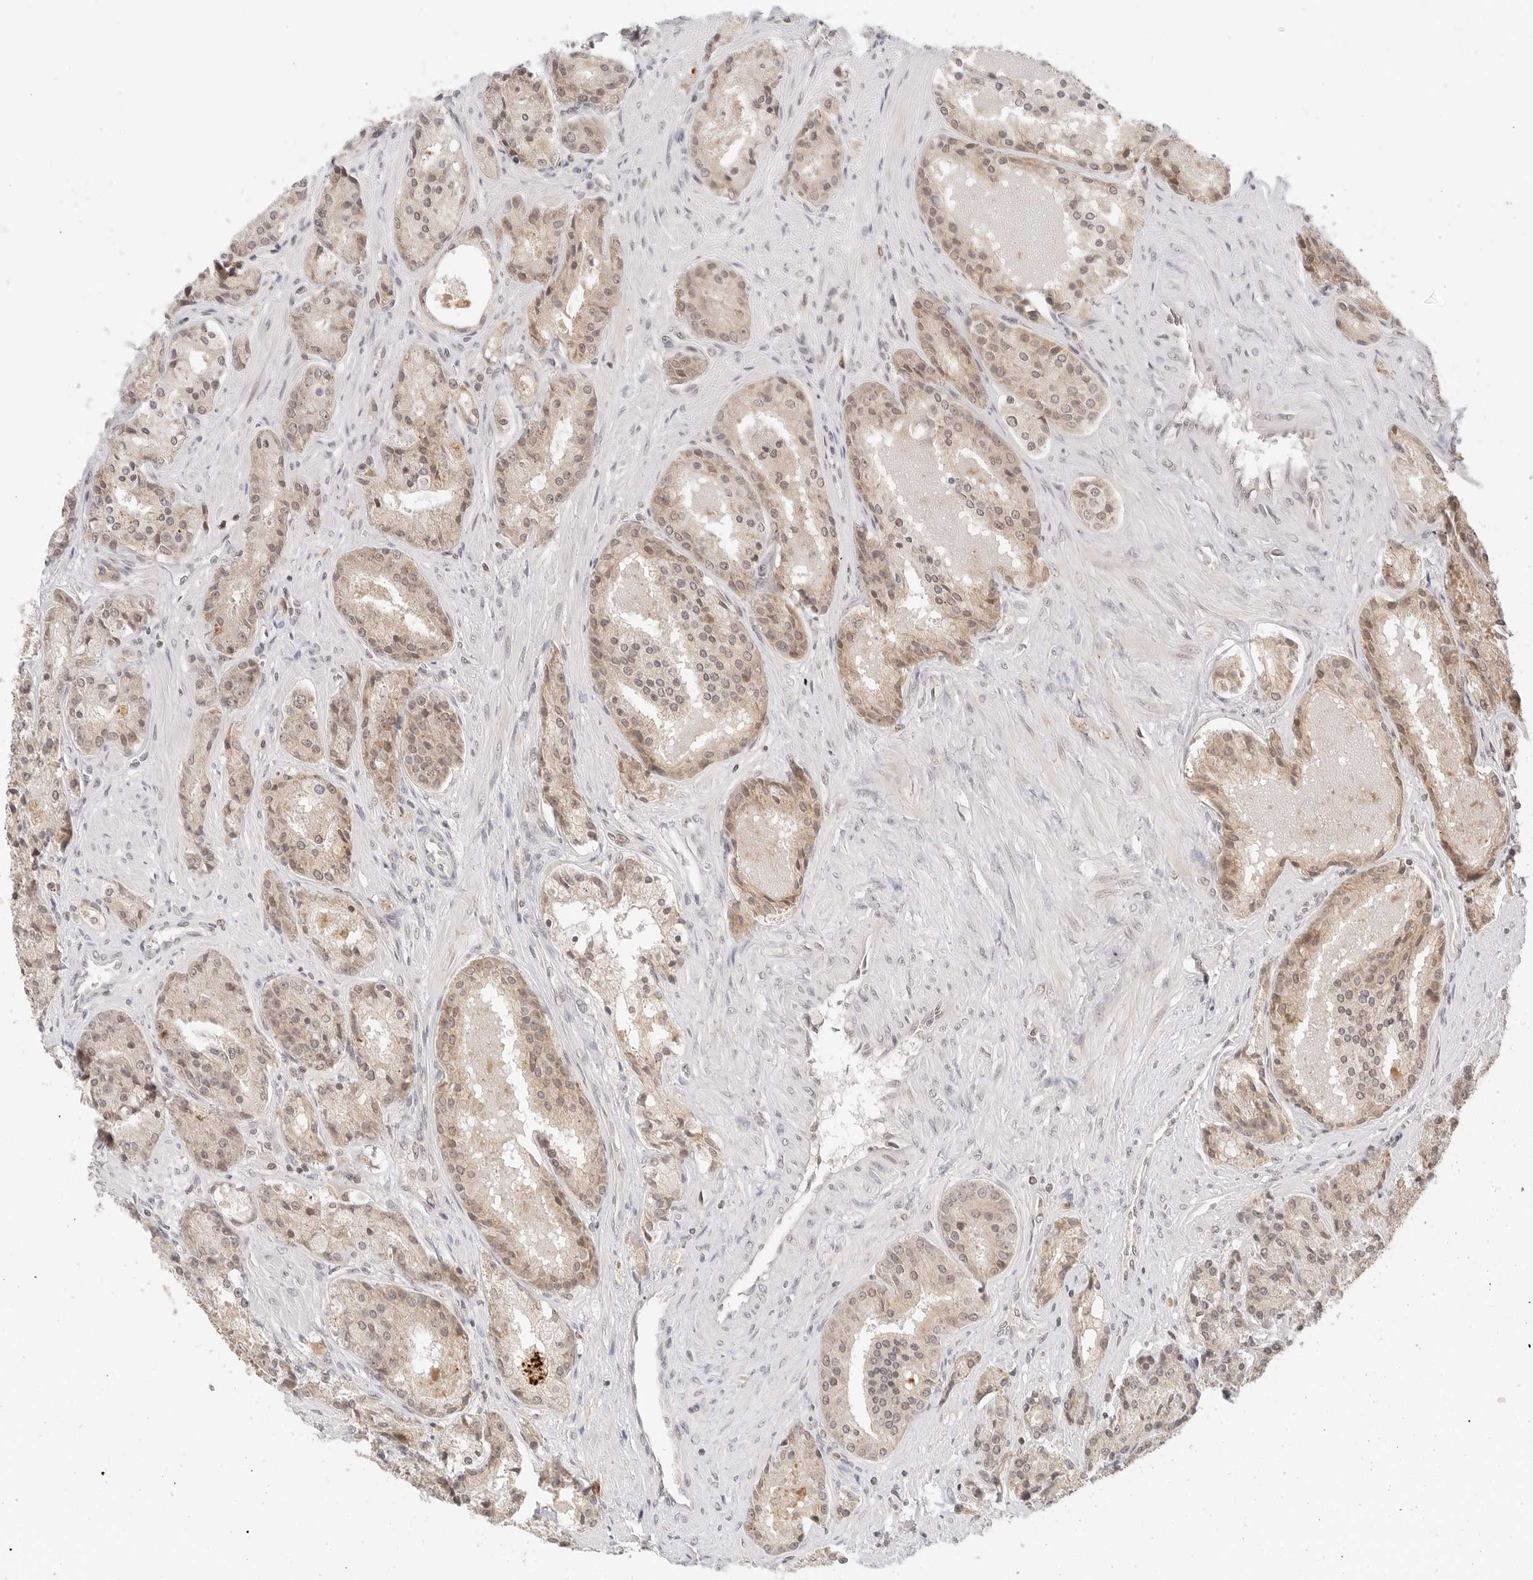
{"staining": {"intensity": "weak", "quantity": ">75%", "location": "cytoplasmic/membranous,nuclear"}, "tissue": "prostate cancer", "cell_type": "Tumor cells", "image_type": "cancer", "snomed": [{"axis": "morphology", "description": "Adenocarcinoma, High grade"}, {"axis": "topography", "description": "Prostate"}], "caption": "About >75% of tumor cells in prostate cancer (adenocarcinoma (high-grade)) demonstrate weak cytoplasmic/membranous and nuclear protein staining as visualized by brown immunohistochemical staining.", "gene": "SEPTIN4", "patient": {"sex": "male", "age": 60}}